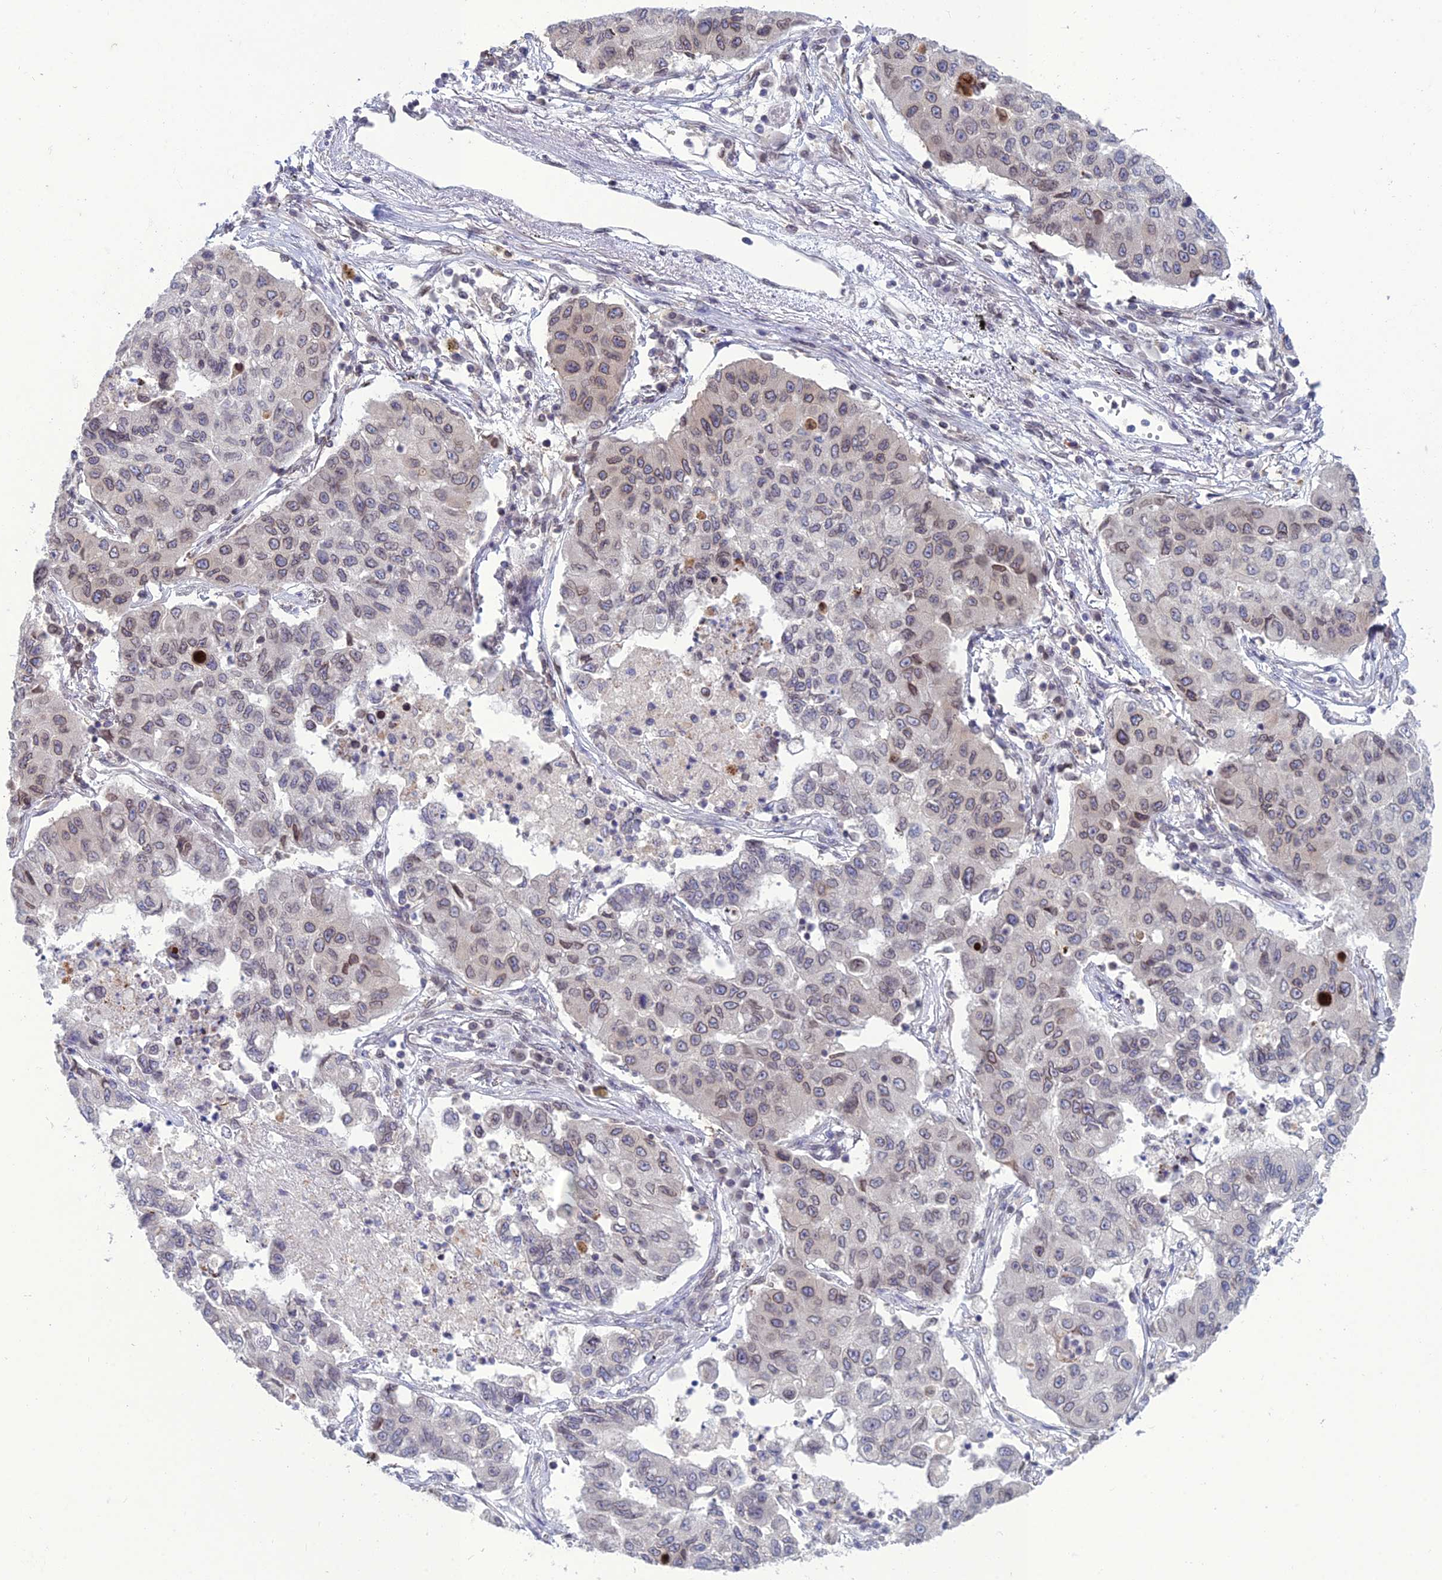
{"staining": {"intensity": "weak", "quantity": "25%-75%", "location": "cytoplasmic/membranous,nuclear"}, "tissue": "lung cancer", "cell_type": "Tumor cells", "image_type": "cancer", "snomed": [{"axis": "morphology", "description": "Squamous cell carcinoma, NOS"}, {"axis": "topography", "description": "Lung"}], "caption": "IHC of squamous cell carcinoma (lung) exhibits low levels of weak cytoplasmic/membranous and nuclear expression in about 25%-75% of tumor cells.", "gene": "WDR46", "patient": {"sex": "male", "age": 74}}